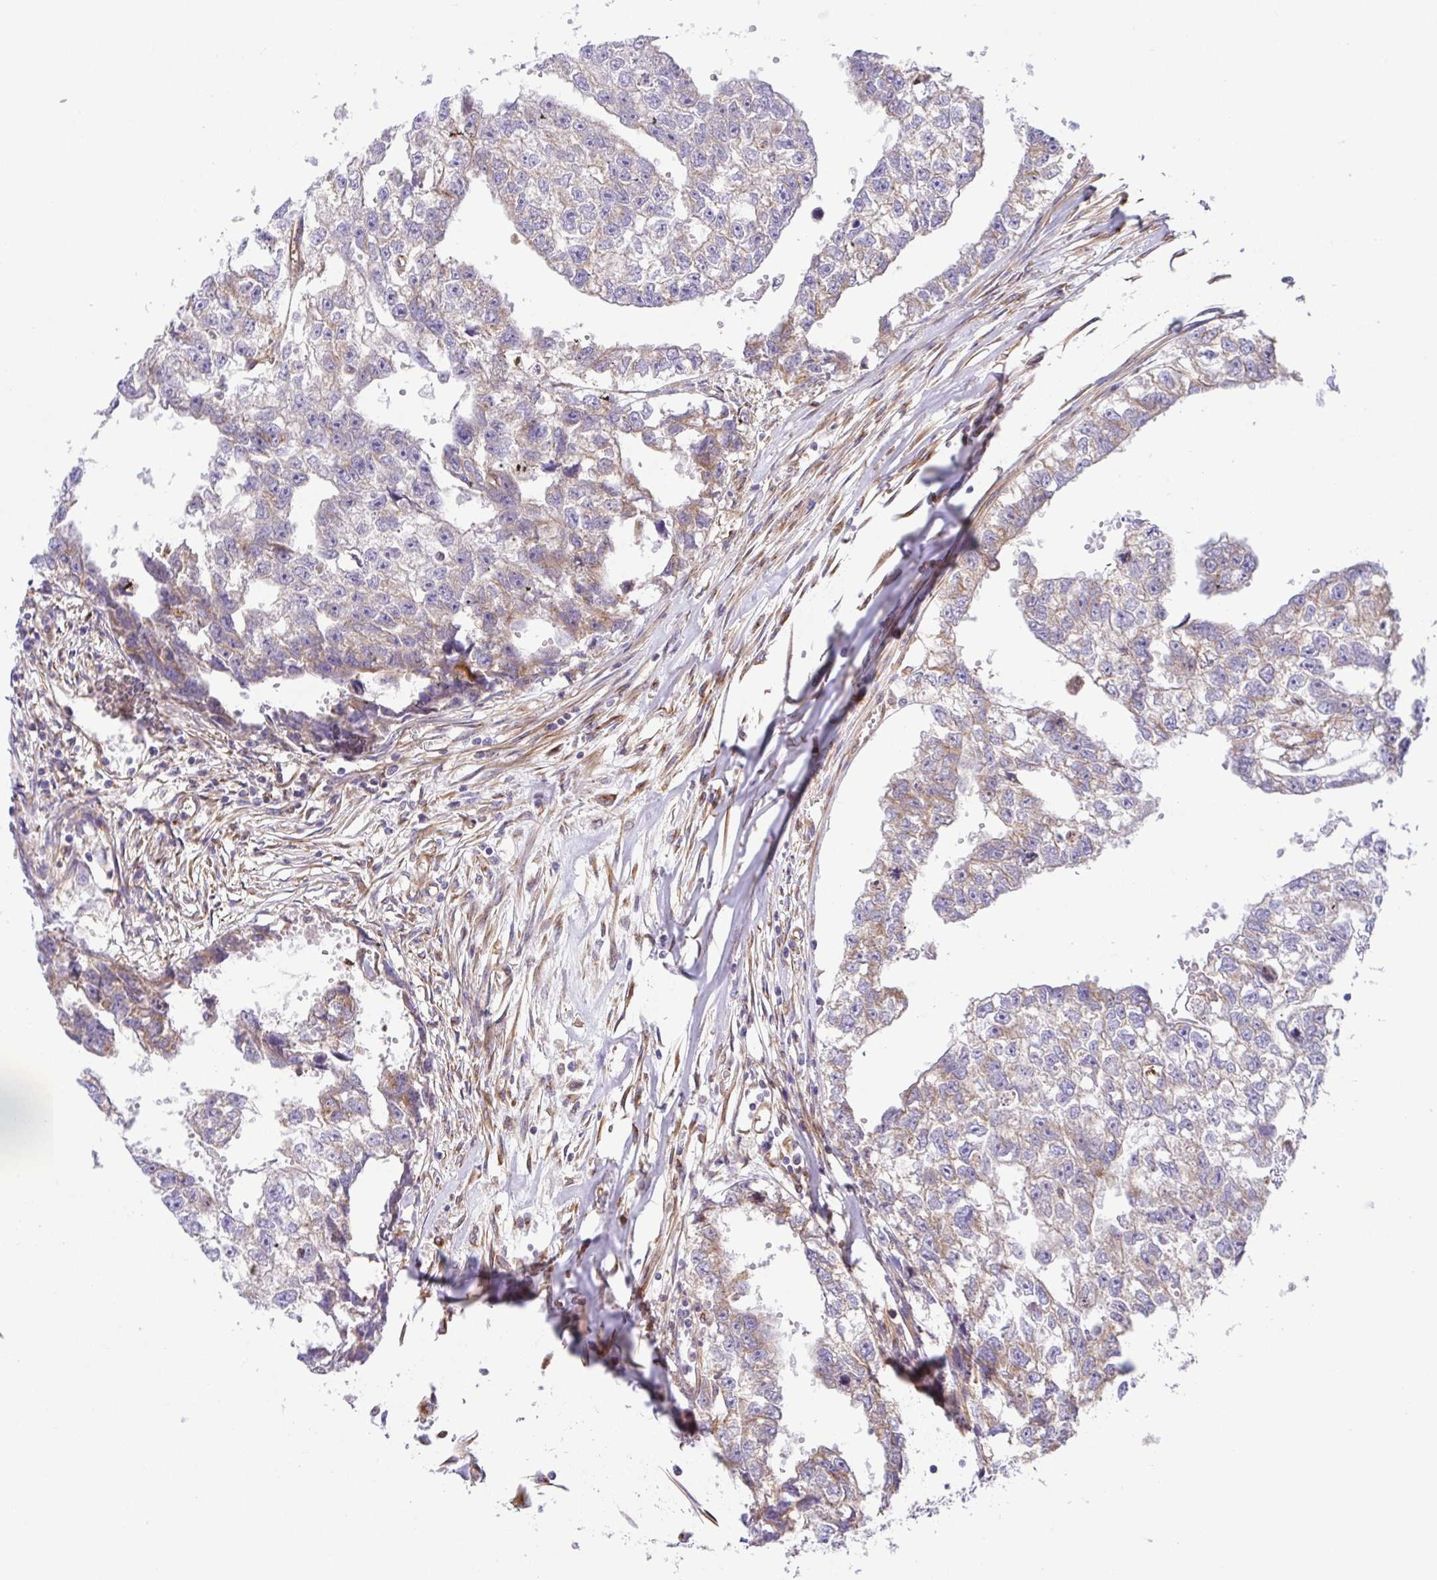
{"staining": {"intensity": "weak", "quantity": "<25%", "location": "cytoplasmic/membranous"}, "tissue": "testis cancer", "cell_type": "Tumor cells", "image_type": "cancer", "snomed": [{"axis": "morphology", "description": "Carcinoma, Embryonal, NOS"}, {"axis": "morphology", "description": "Teratoma, malignant, NOS"}, {"axis": "topography", "description": "Testis"}], "caption": "The IHC micrograph has no significant positivity in tumor cells of testis cancer (embryonal carcinoma) tissue. The staining was performed using DAB to visualize the protein expression in brown, while the nuclei were stained in blue with hematoxylin (Magnification: 20x).", "gene": "KIF5B", "patient": {"sex": "male", "age": 44}}